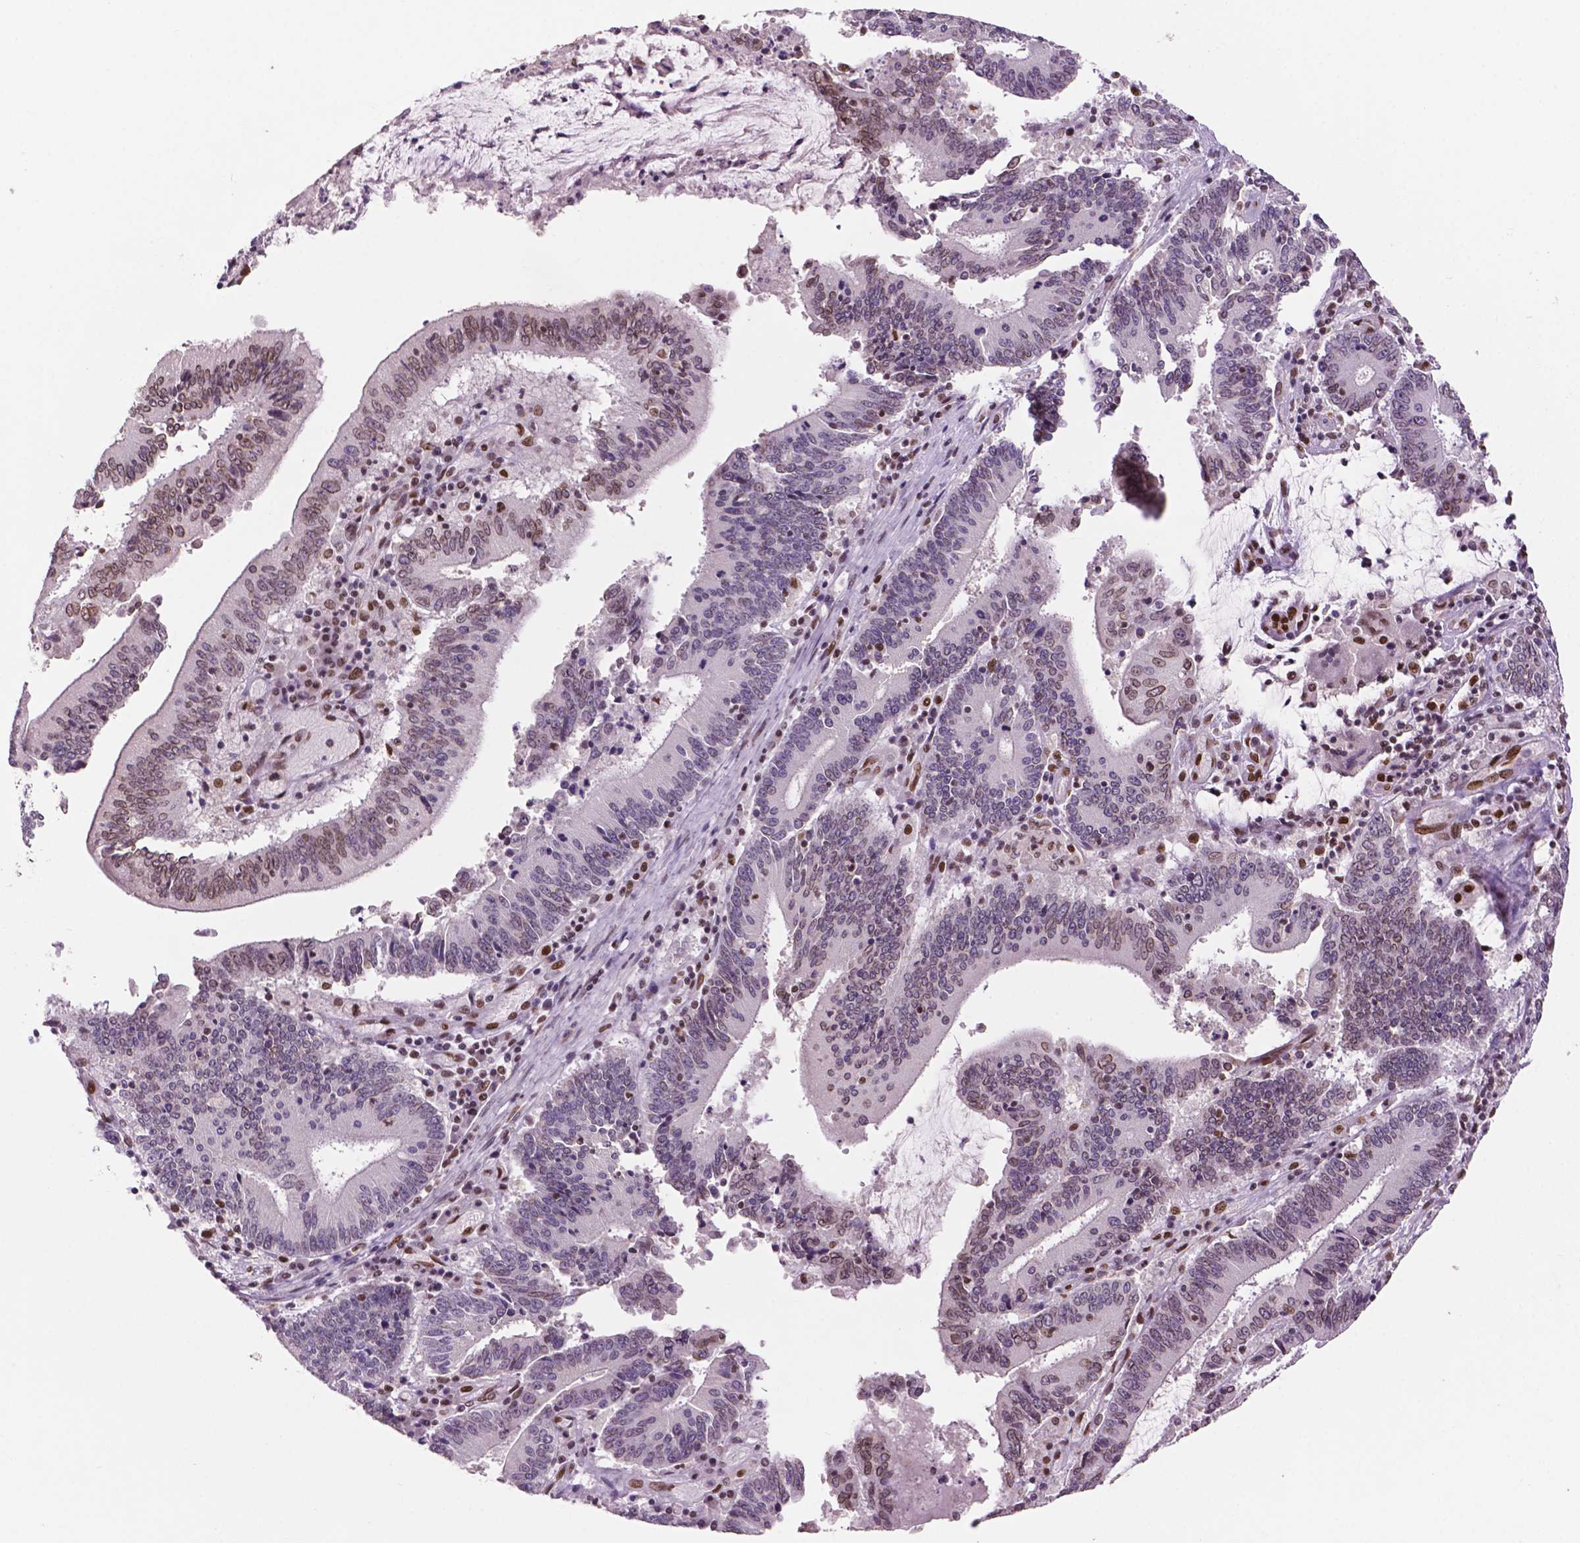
{"staining": {"intensity": "weak", "quantity": "<25%", "location": "nuclear"}, "tissue": "stomach cancer", "cell_type": "Tumor cells", "image_type": "cancer", "snomed": [{"axis": "morphology", "description": "Adenocarcinoma, NOS"}, {"axis": "topography", "description": "Stomach, upper"}], "caption": "Tumor cells show no significant protein expression in stomach cancer (adenocarcinoma).", "gene": "MLH1", "patient": {"sex": "male", "age": 68}}